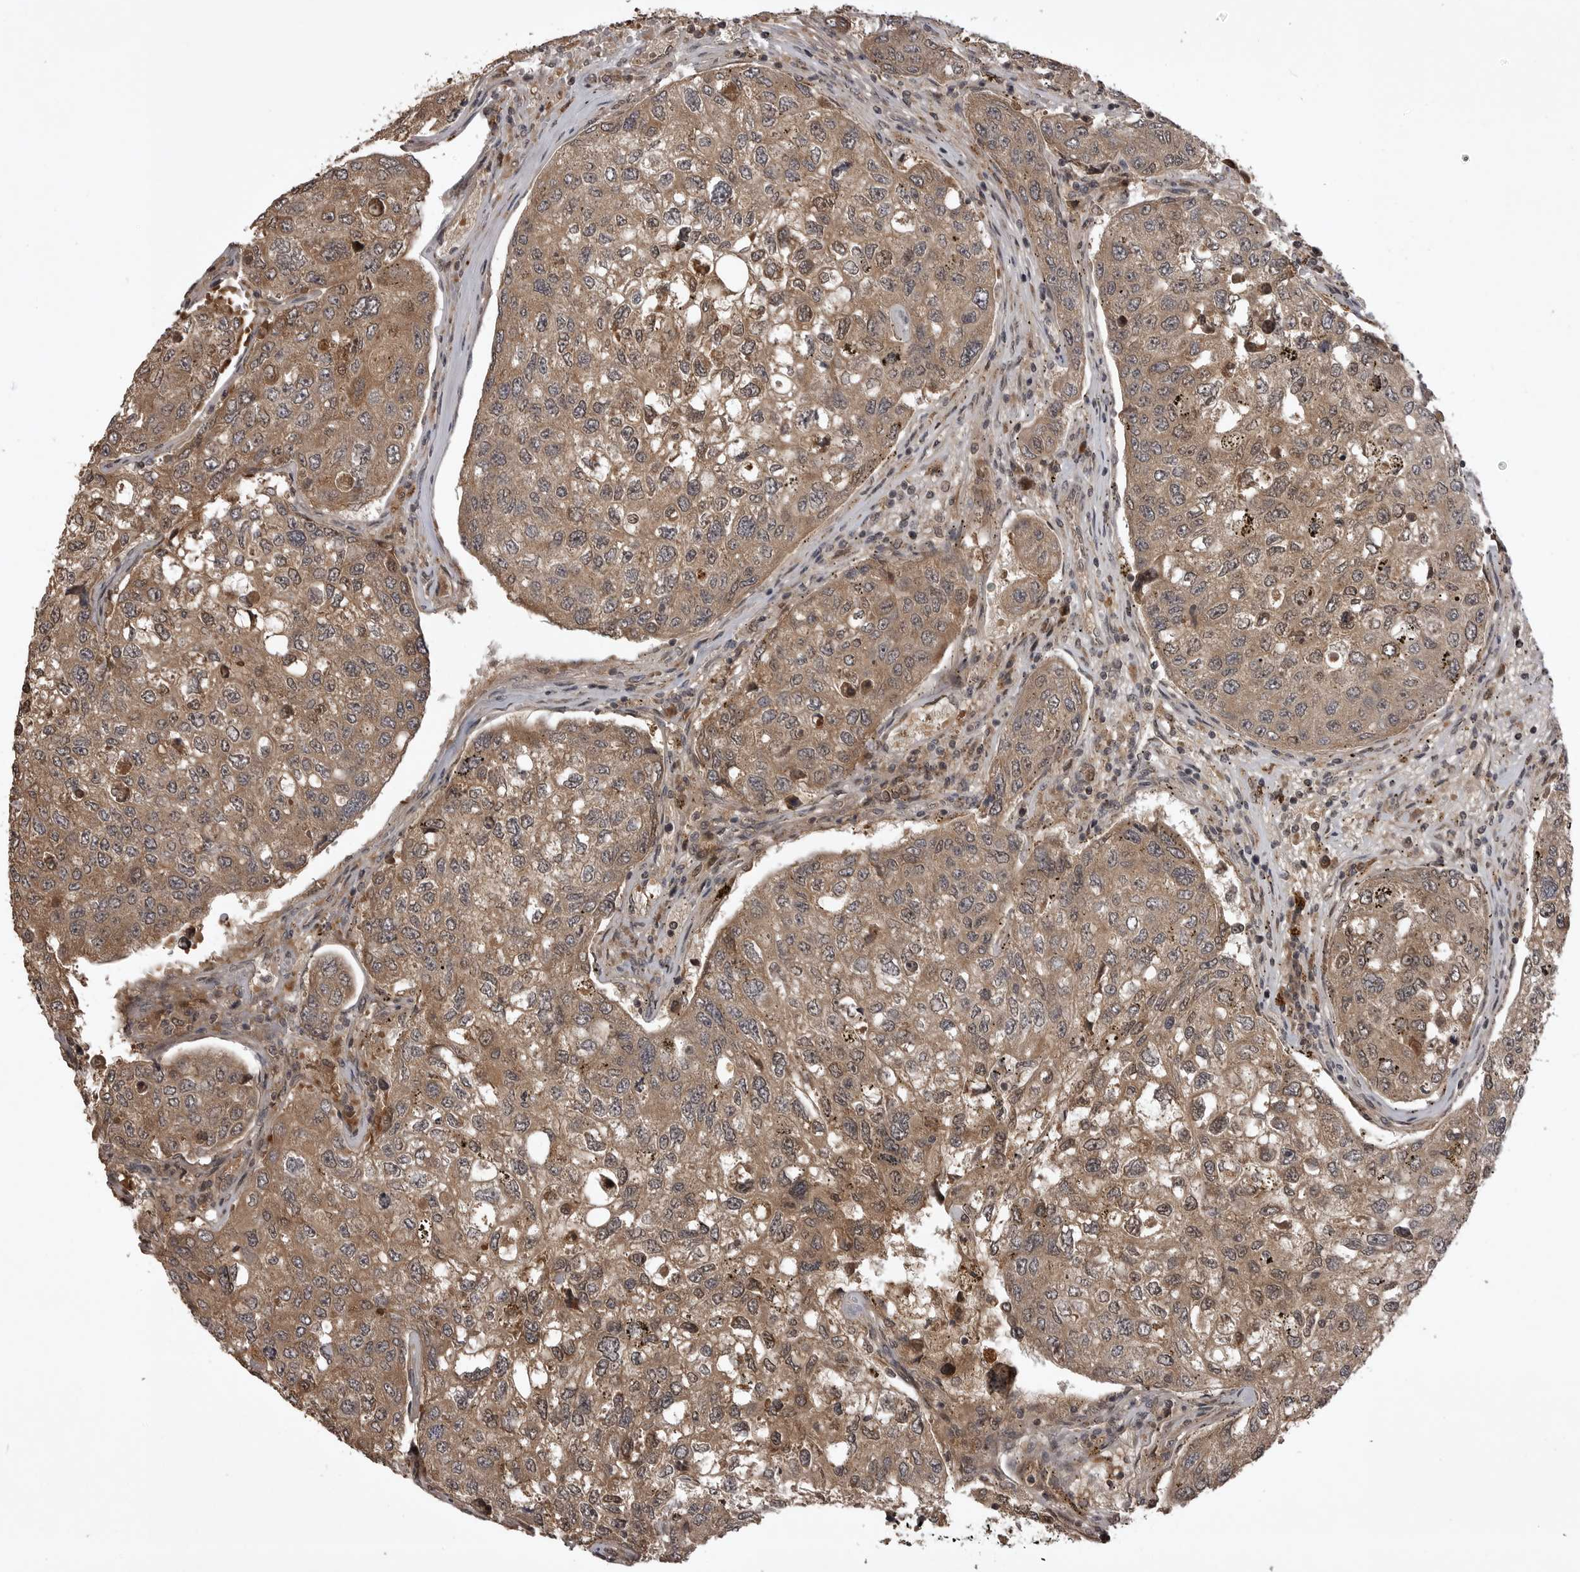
{"staining": {"intensity": "moderate", "quantity": ">75%", "location": "cytoplasmic/membranous"}, "tissue": "urothelial cancer", "cell_type": "Tumor cells", "image_type": "cancer", "snomed": [{"axis": "morphology", "description": "Urothelial carcinoma, High grade"}, {"axis": "topography", "description": "Lymph node"}, {"axis": "topography", "description": "Urinary bladder"}], "caption": "Immunohistochemical staining of human urothelial cancer demonstrates medium levels of moderate cytoplasmic/membranous protein positivity in about >75% of tumor cells.", "gene": "AKAP7", "patient": {"sex": "male", "age": 51}}